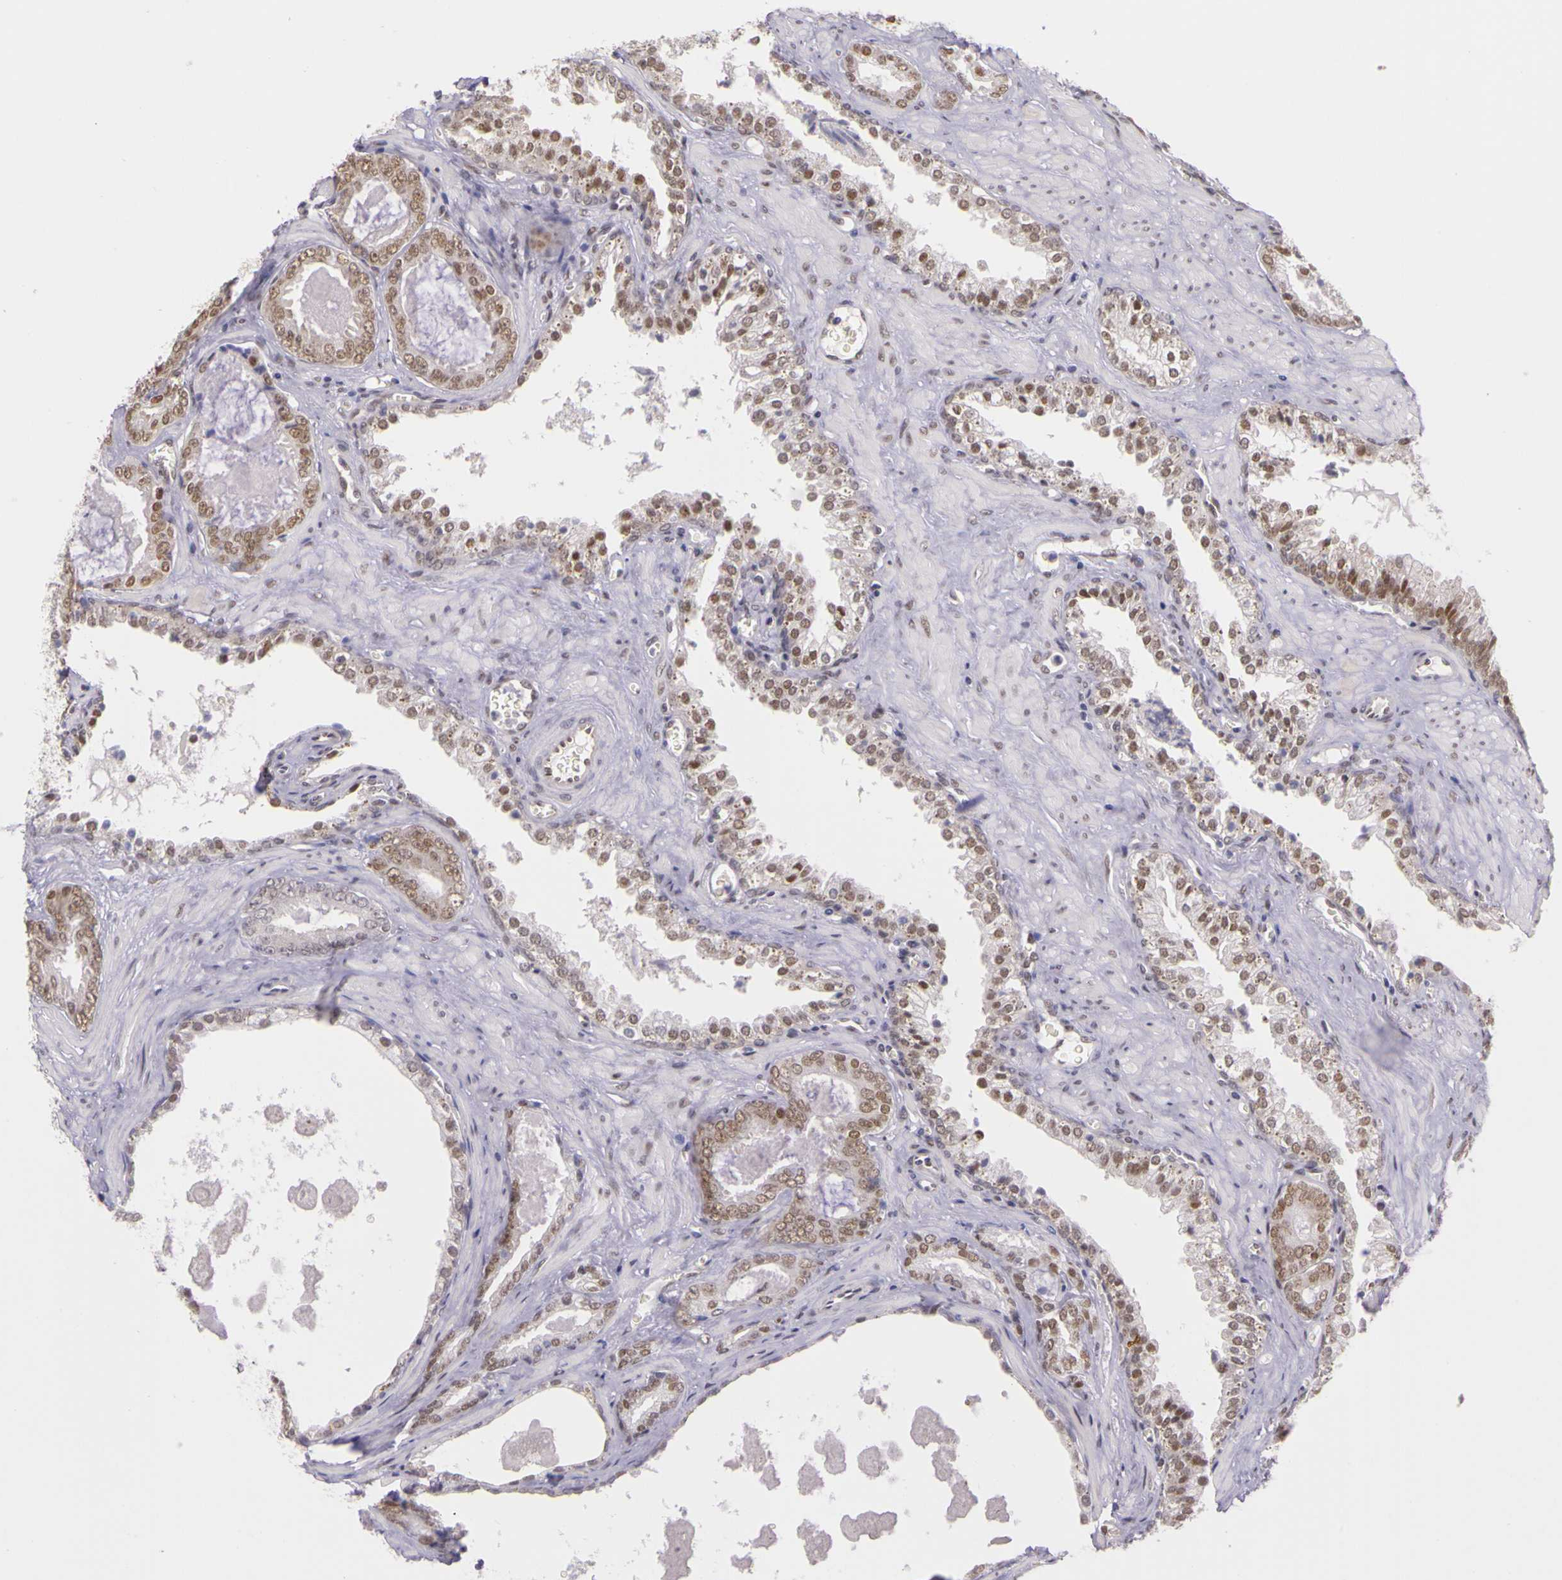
{"staining": {"intensity": "weak", "quantity": ">75%", "location": "nuclear"}, "tissue": "prostate cancer", "cell_type": "Tumor cells", "image_type": "cancer", "snomed": [{"axis": "morphology", "description": "Adenocarcinoma, Medium grade"}, {"axis": "topography", "description": "Prostate"}], "caption": "A micrograph of prostate adenocarcinoma (medium-grade) stained for a protein shows weak nuclear brown staining in tumor cells.", "gene": "WDR13", "patient": {"sex": "male", "age": 64}}